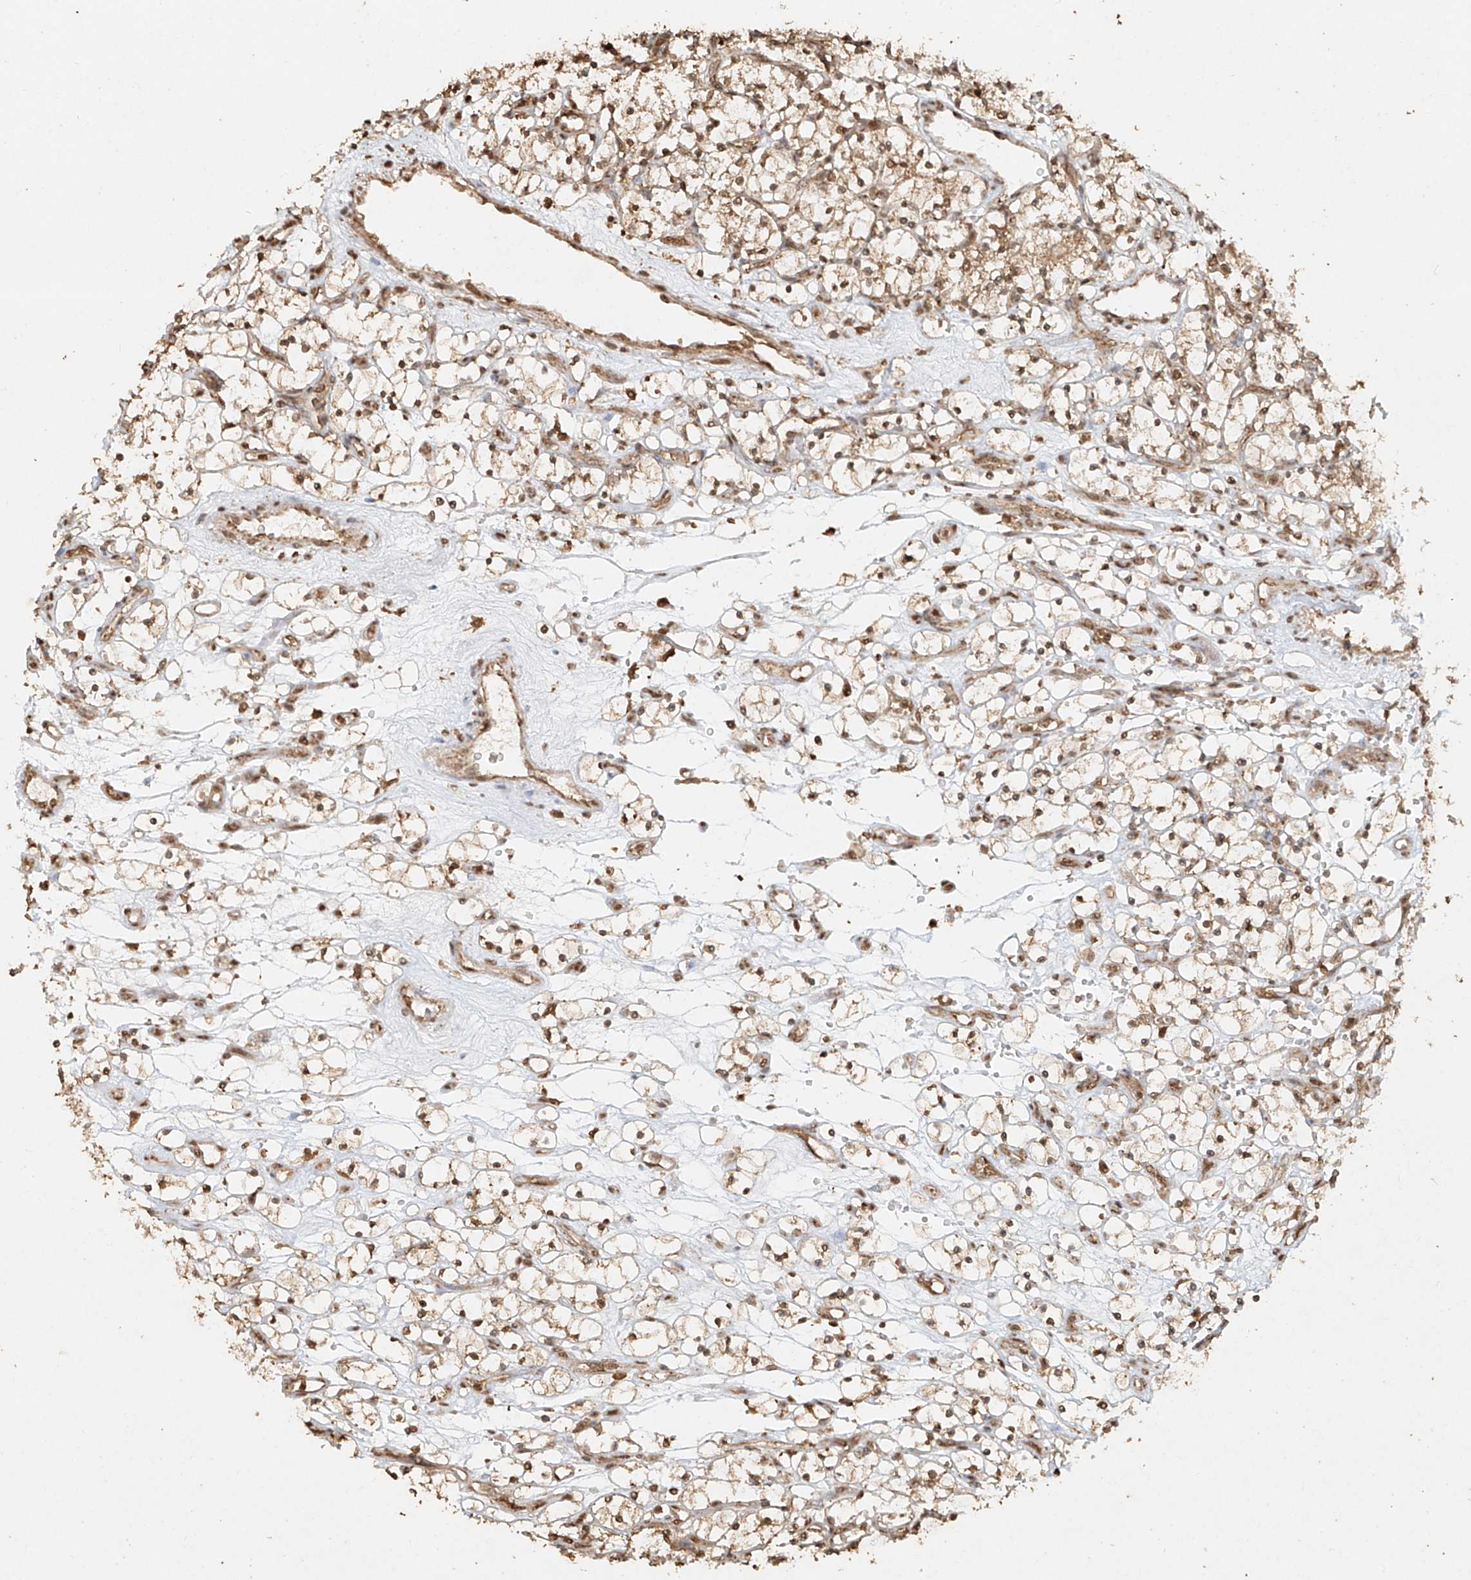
{"staining": {"intensity": "moderate", "quantity": ">75%", "location": "cytoplasmic/membranous,nuclear"}, "tissue": "renal cancer", "cell_type": "Tumor cells", "image_type": "cancer", "snomed": [{"axis": "morphology", "description": "Adenocarcinoma, NOS"}, {"axis": "topography", "description": "Kidney"}], "caption": "This photomicrograph shows adenocarcinoma (renal) stained with immunohistochemistry to label a protein in brown. The cytoplasmic/membranous and nuclear of tumor cells show moderate positivity for the protein. Nuclei are counter-stained blue.", "gene": "TIGAR", "patient": {"sex": "female", "age": 69}}